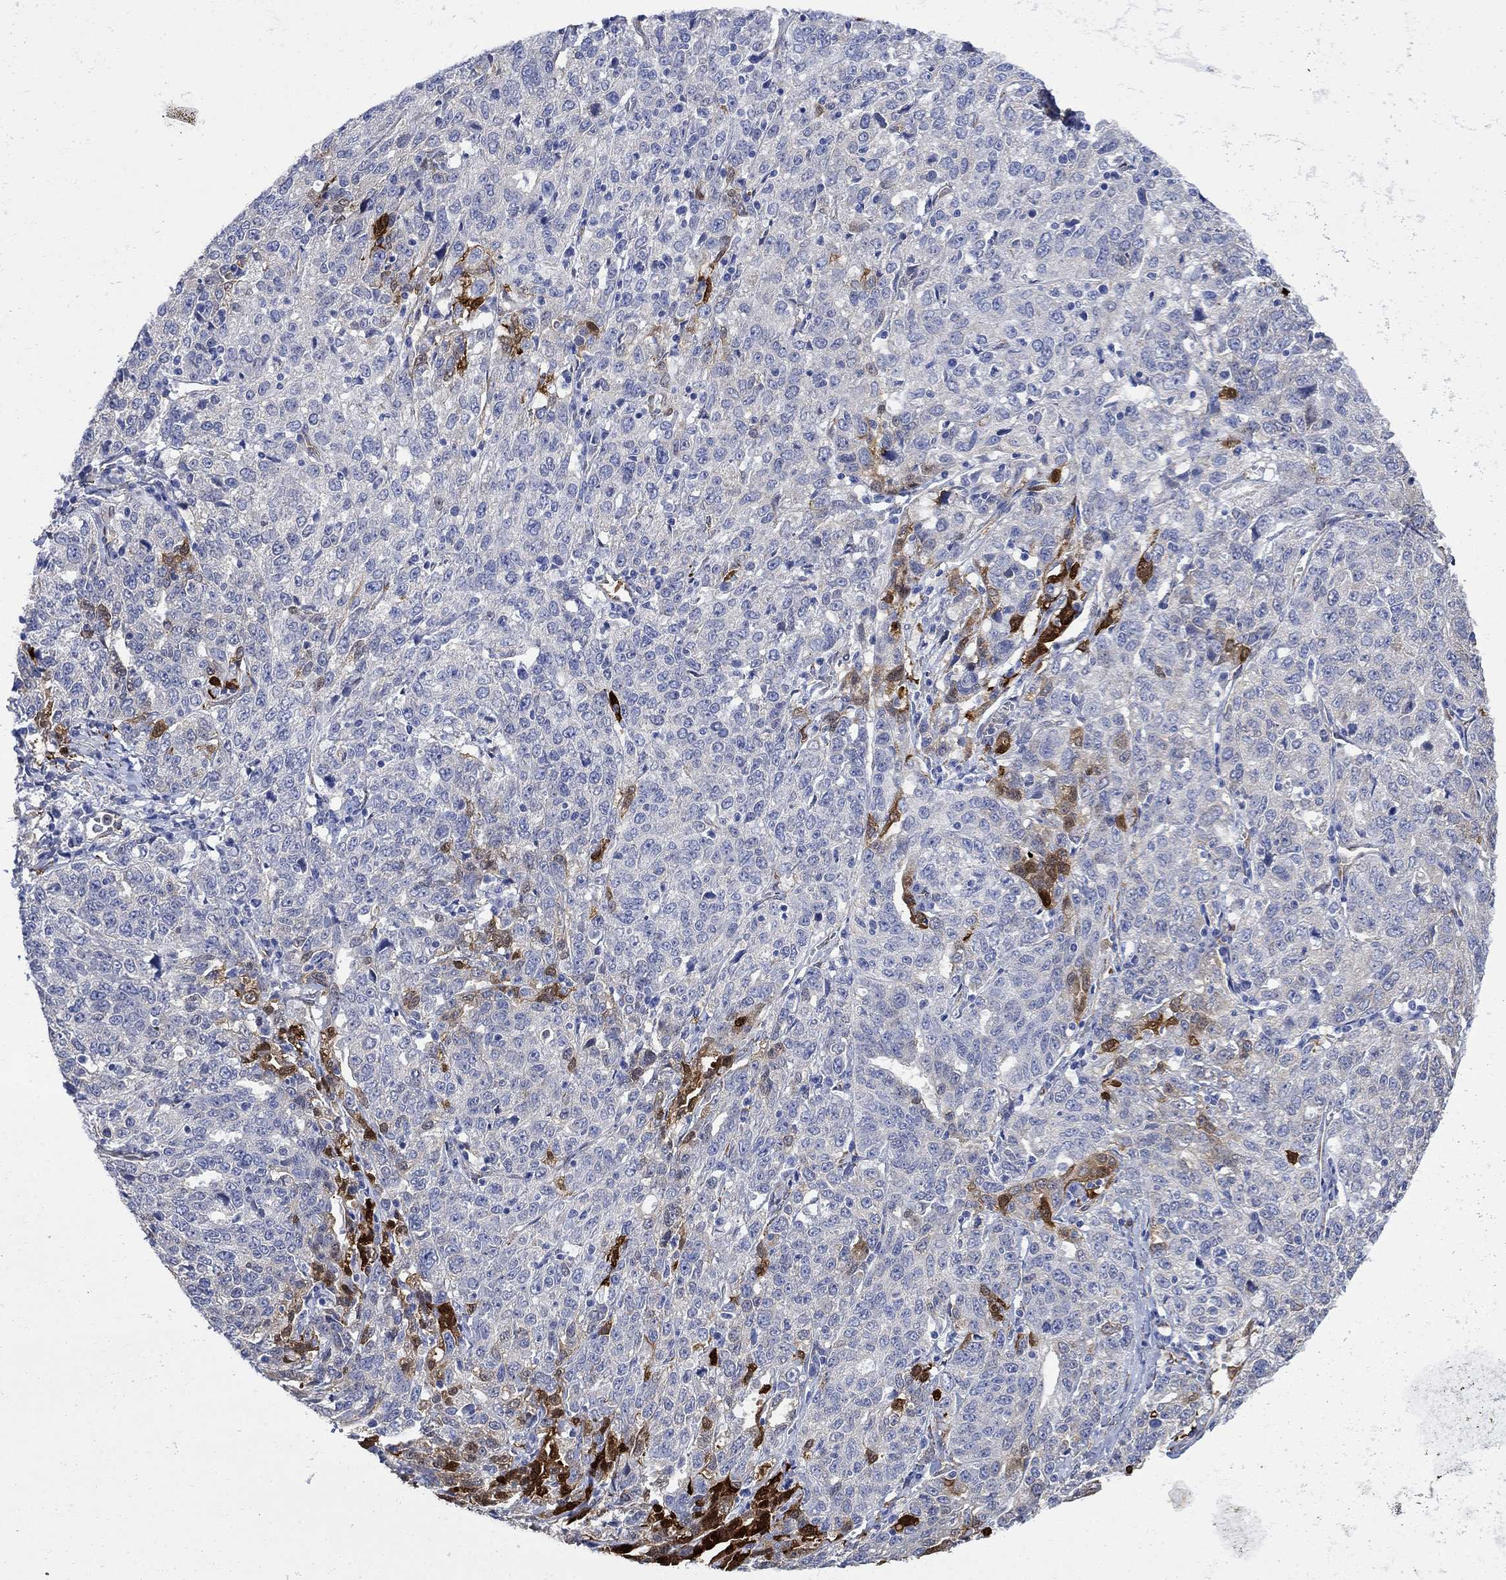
{"staining": {"intensity": "negative", "quantity": "none", "location": "none"}, "tissue": "ovarian cancer", "cell_type": "Tumor cells", "image_type": "cancer", "snomed": [{"axis": "morphology", "description": "Cystadenocarcinoma, serous, NOS"}, {"axis": "topography", "description": "Ovary"}], "caption": "The photomicrograph displays no staining of tumor cells in ovarian cancer (serous cystadenocarcinoma).", "gene": "TGM2", "patient": {"sex": "female", "age": 71}}